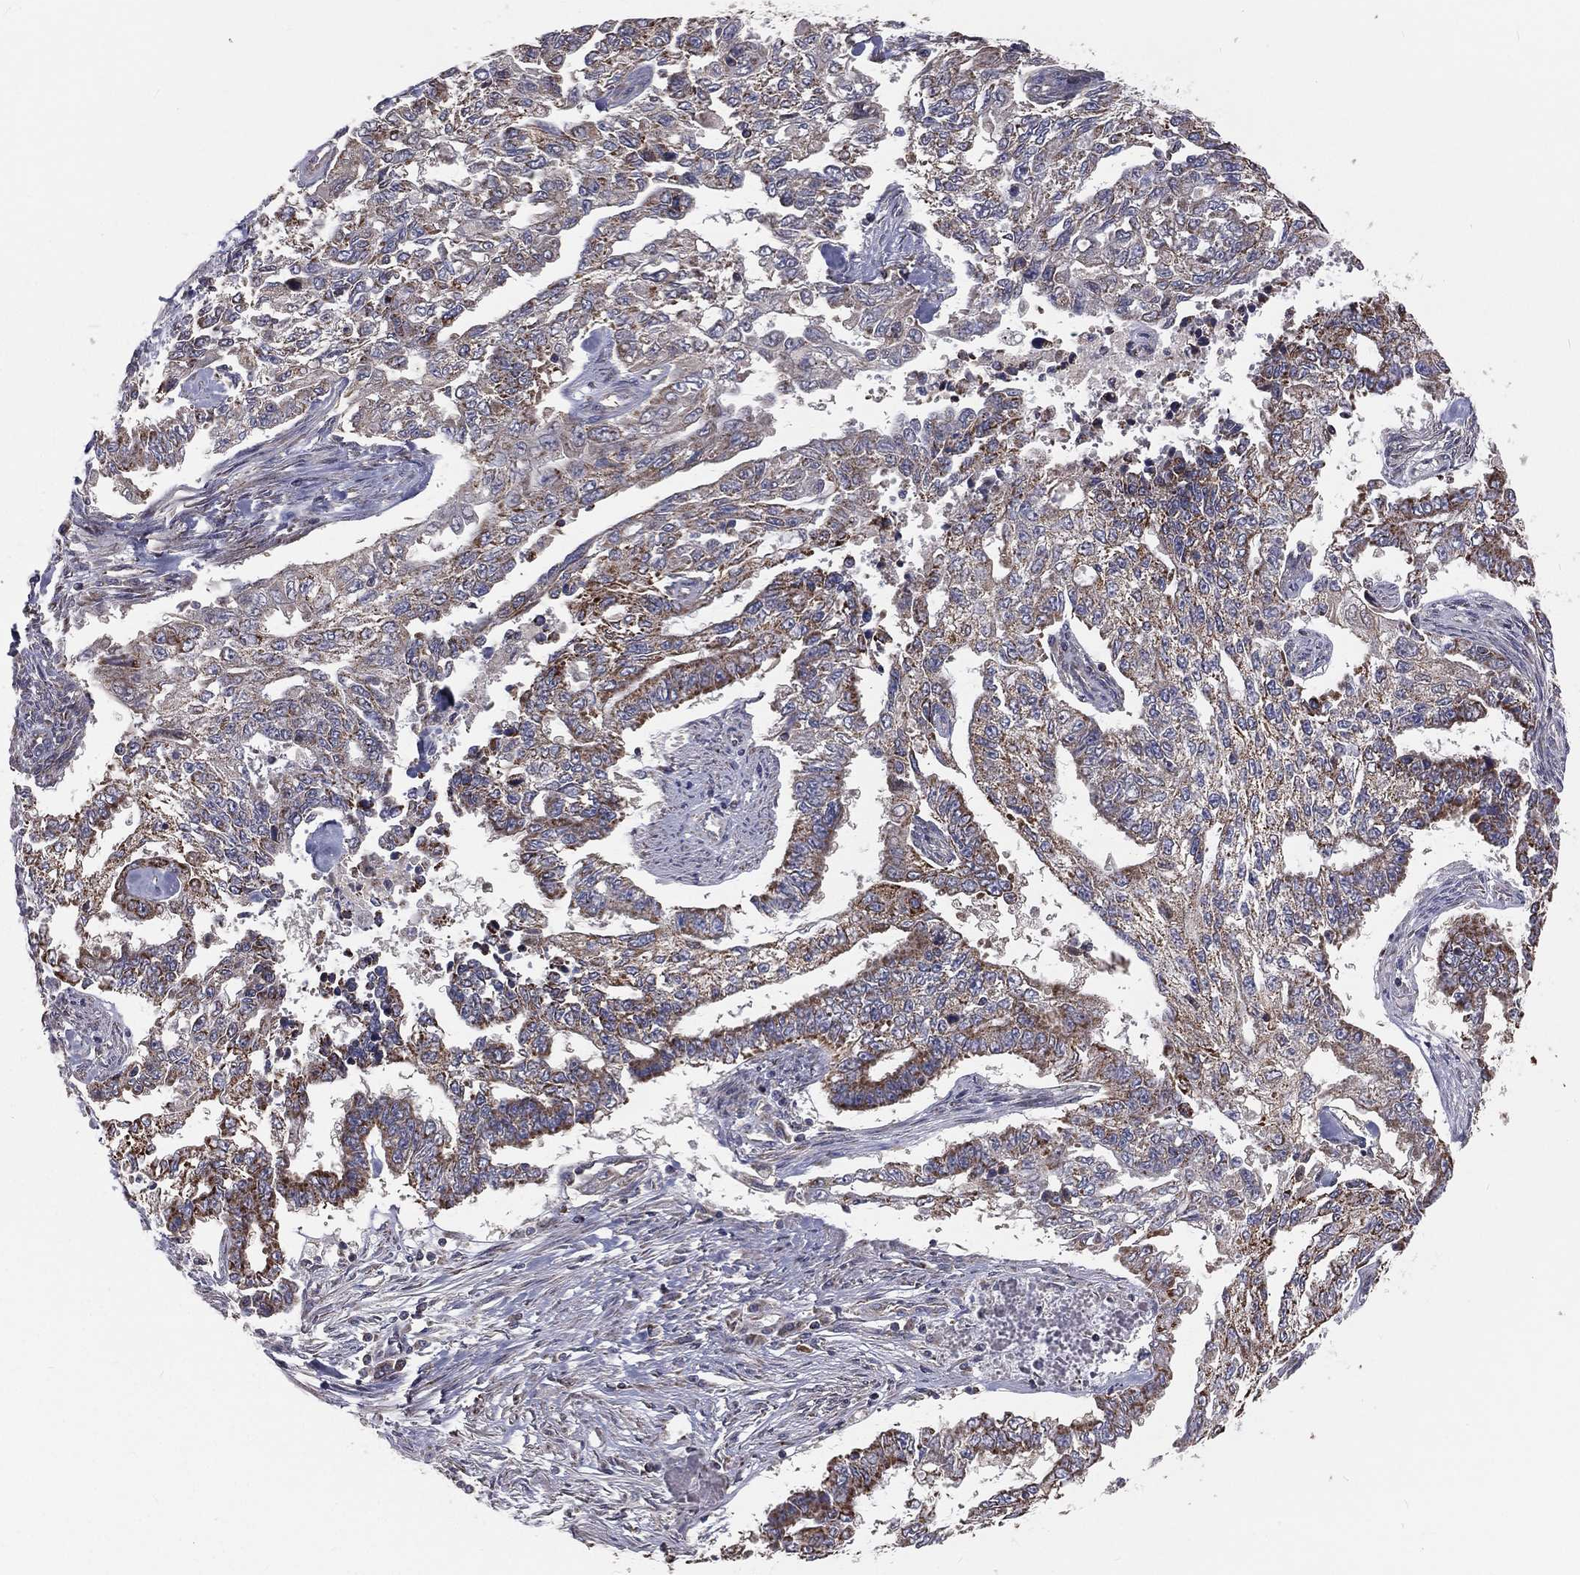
{"staining": {"intensity": "moderate", "quantity": "25%-75%", "location": "cytoplasmic/membranous"}, "tissue": "endometrial cancer", "cell_type": "Tumor cells", "image_type": "cancer", "snomed": [{"axis": "morphology", "description": "Adenocarcinoma, NOS"}, {"axis": "topography", "description": "Uterus"}], "caption": "This is an image of IHC staining of endometrial adenocarcinoma, which shows moderate expression in the cytoplasmic/membranous of tumor cells.", "gene": "HADH", "patient": {"sex": "female", "age": 59}}